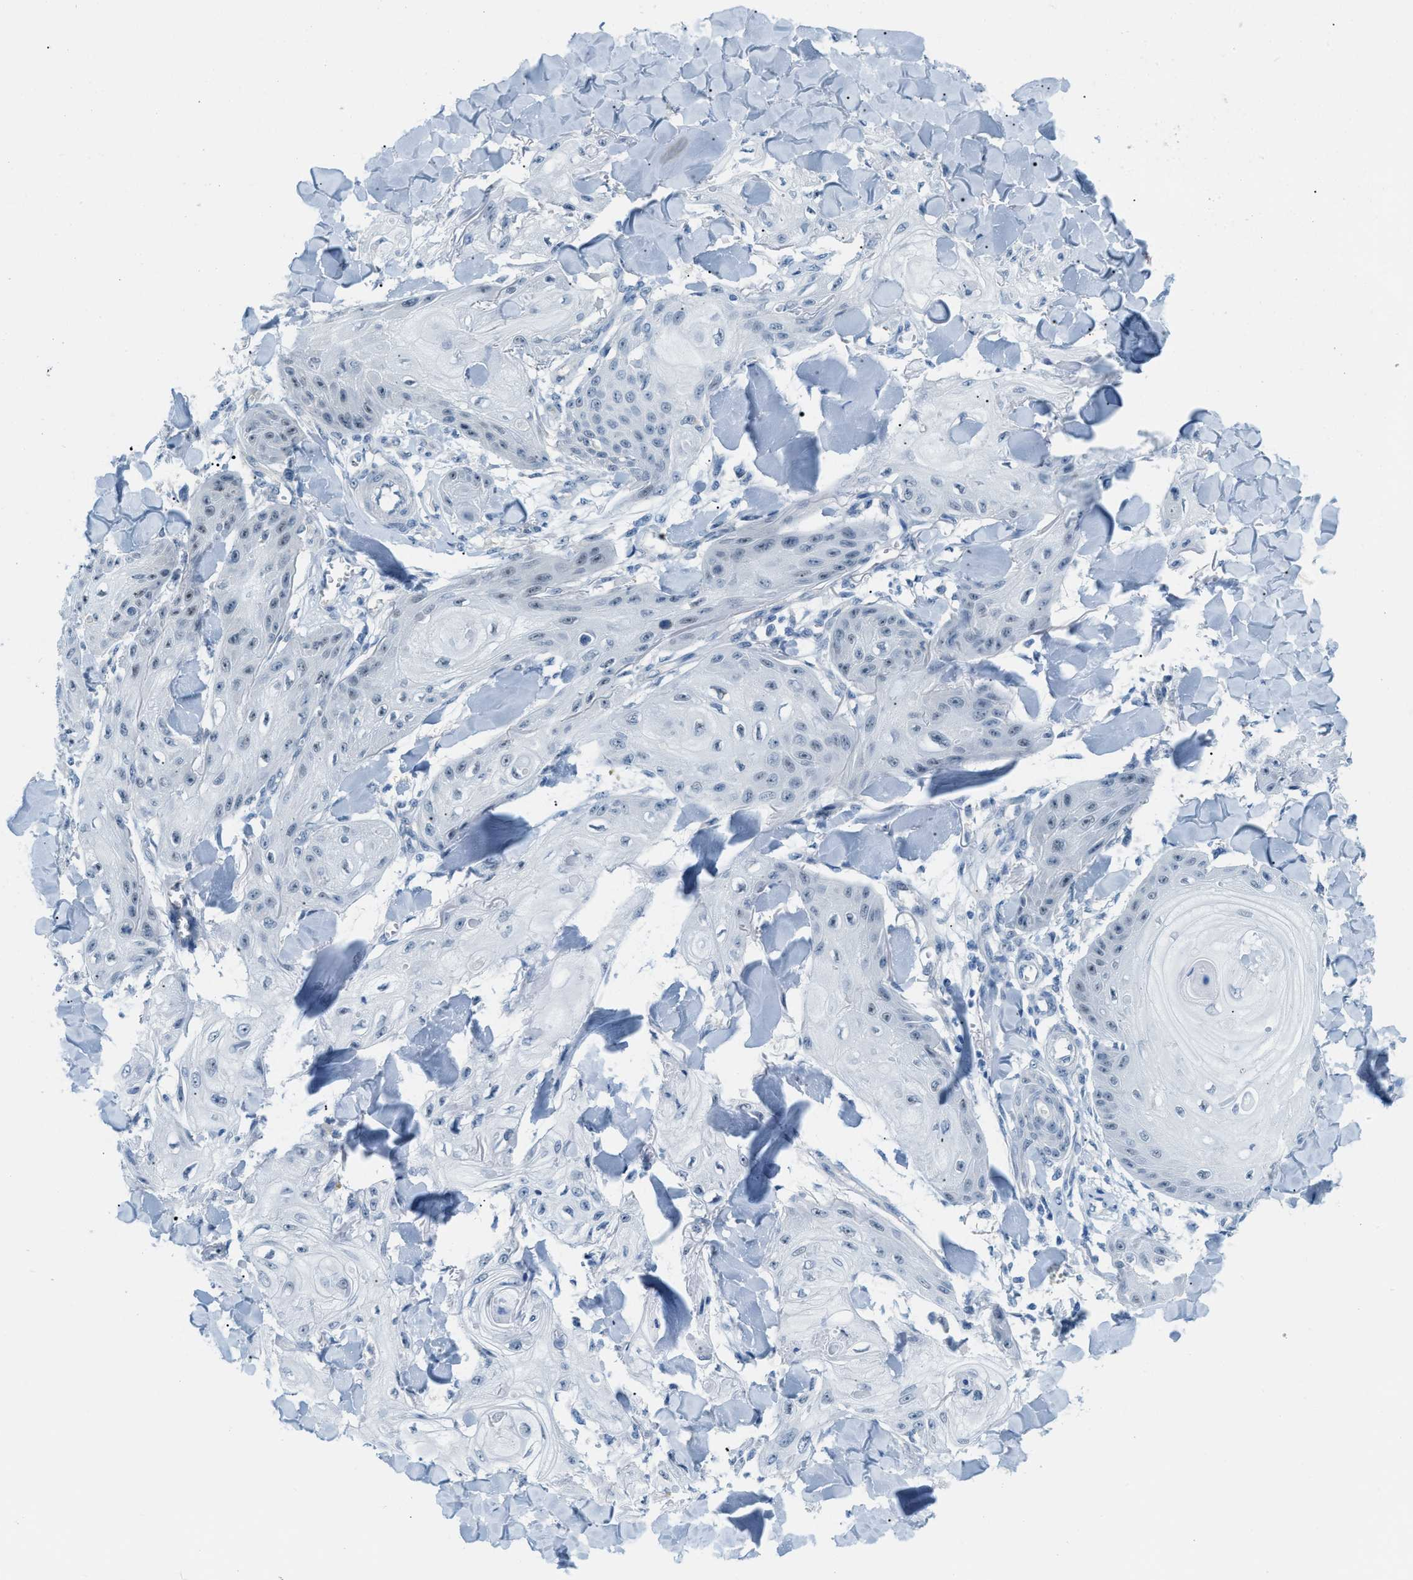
{"staining": {"intensity": "negative", "quantity": "none", "location": "none"}, "tissue": "skin cancer", "cell_type": "Tumor cells", "image_type": "cancer", "snomed": [{"axis": "morphology", "description": "Squamous cell carcinoma, NOS"}, {"axis": "topography", "description": "Skin"}], "caption": "Tumor cells are negative for protein expression in human squamous cell carcinoma (skin).", "gene": "PHRF1", "patient": {"sex": "male", "age": 74}}